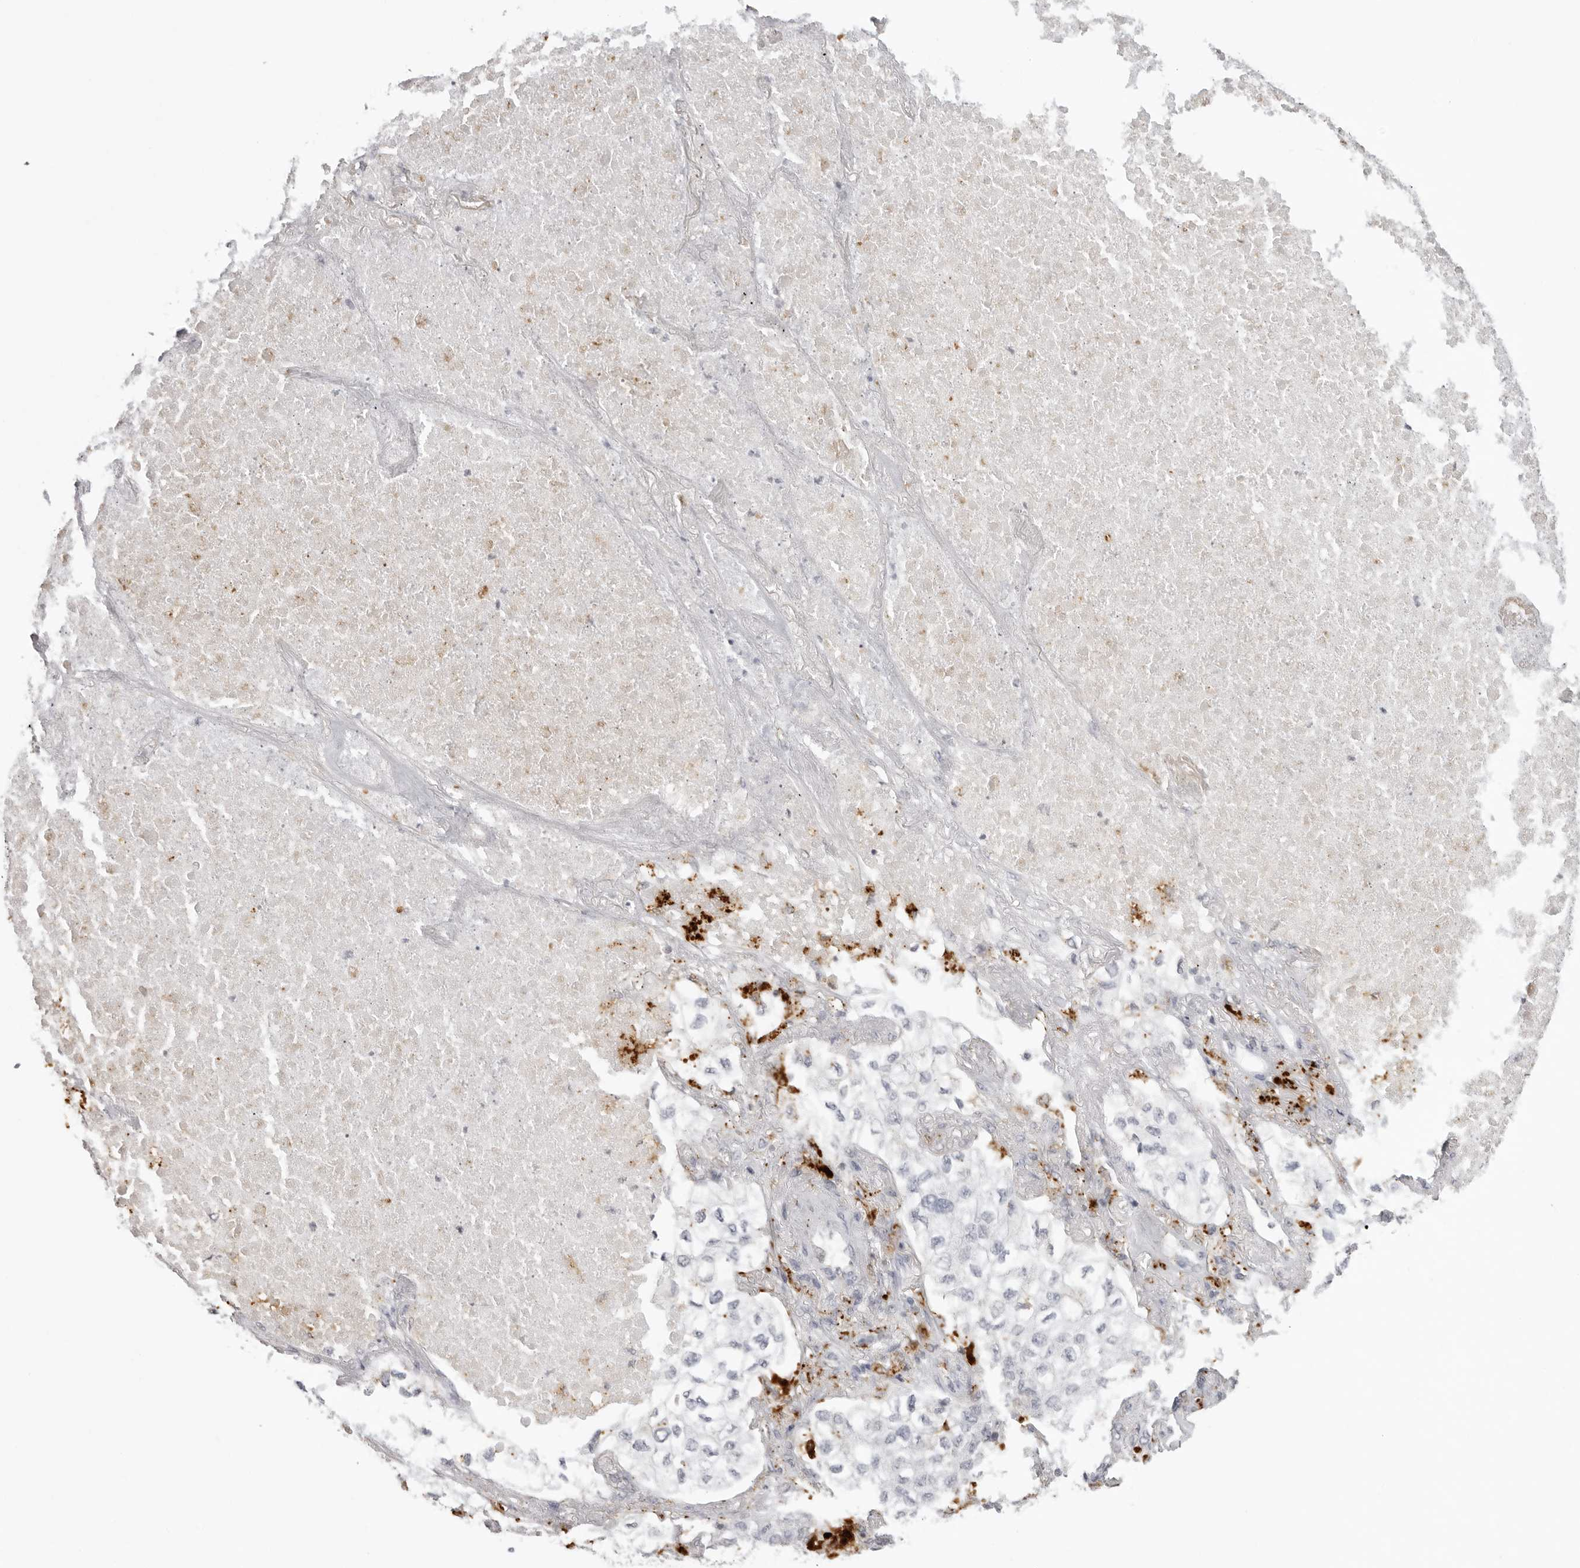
{"staining": {"intensity": "negative", "quantity": "none", "location": "none"}, "tissue": "lung cancer", "cell_type": "Tumor cells", "image_type": "cancer", "snomed": [{"axis": "morphology", "description": "Adenocarcinoma, NOS"}, {"axis": "topography", "description": "Lung"}], "caption": "Tumor cells show no significant protein positivity in lung adenocarcinoma. (DAB immunohistochemistry (IHC) with hematoxylin counter stain).", "gene": "IL25", "patient": {"sex": "male", "age": 63}}